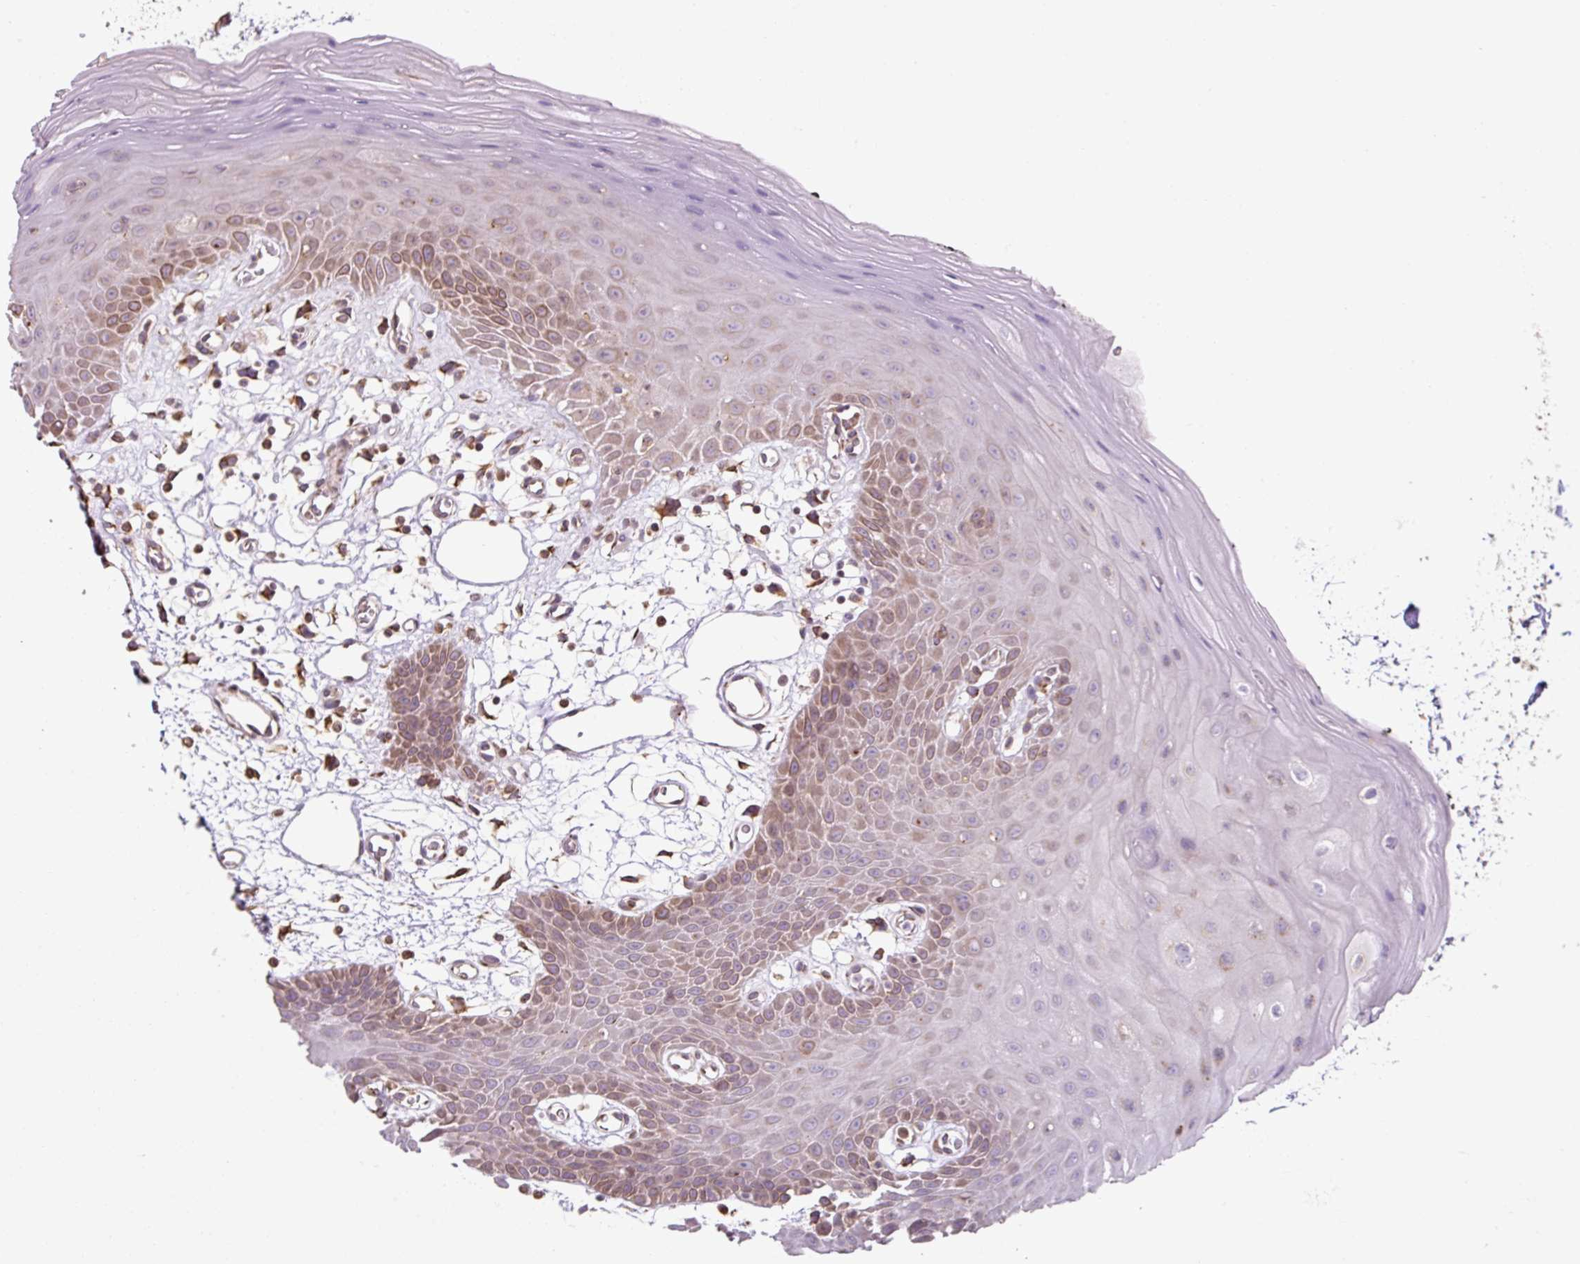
{"staining": {"intensity": "moderate", "quantity": "<25%", "location": "cytoplasmic/membranous"}, "tissue": "oral mucosa", "cell_type": "Squamous epithelial cells", "image_type": "normal", "snomed": [{"axis": "morphology", "description": "Normal tissue, NOS"}, {"axis": "topography", "description": "Oral tissue"}], "caption": "Unremarkable oral mucosa demonstrates moderate cytoplasmic/membranous expression in about <25% of squamous epithelial cells, visualized by immunohistochemistry. (Brightfield microscopy of DAB IHC at high magnification).", "gene": "PRKCSH", "patient": {"sex": "female", "age": 59}}